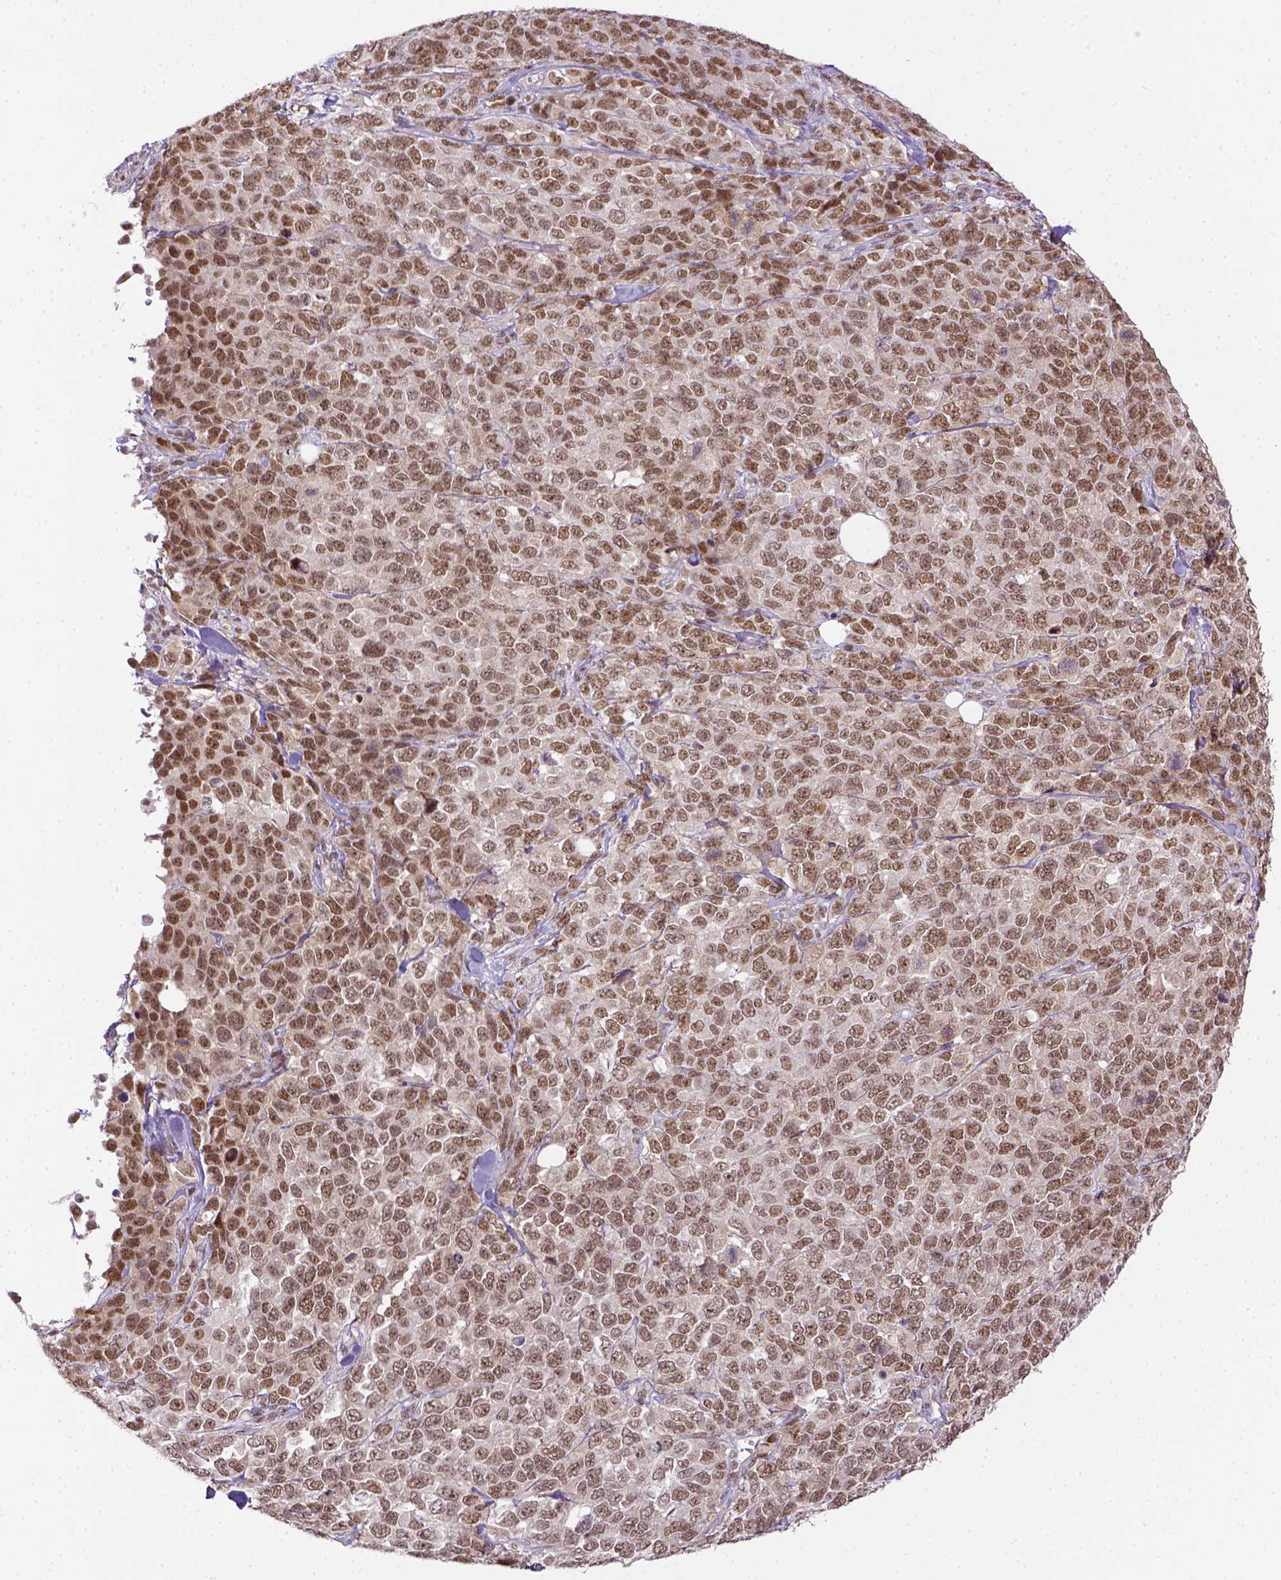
{"staining": {"intensity": "moderate", "quantity": ">75%", "location": "nuclear"}, "tissue": "melanoma", "cell_type": "Tumor cells", "image_type": "cancer", "snomed": [{"axis": "morphology", "description": "Malignant melanoma, Metastatic site"}, {"axis": "topography", "description": "Skin"}], "caption": "Moderate nuclear positivity is seen in approximately >75% of tumor cells in malignant melanoma (metastatic site). The staining was performed using DAB, with brown indicating positive protein expression. Nuclei are stained blue with hematoxylin.", "gene": "ERCC1", "patient": {"sex": "male", "age": 84}}